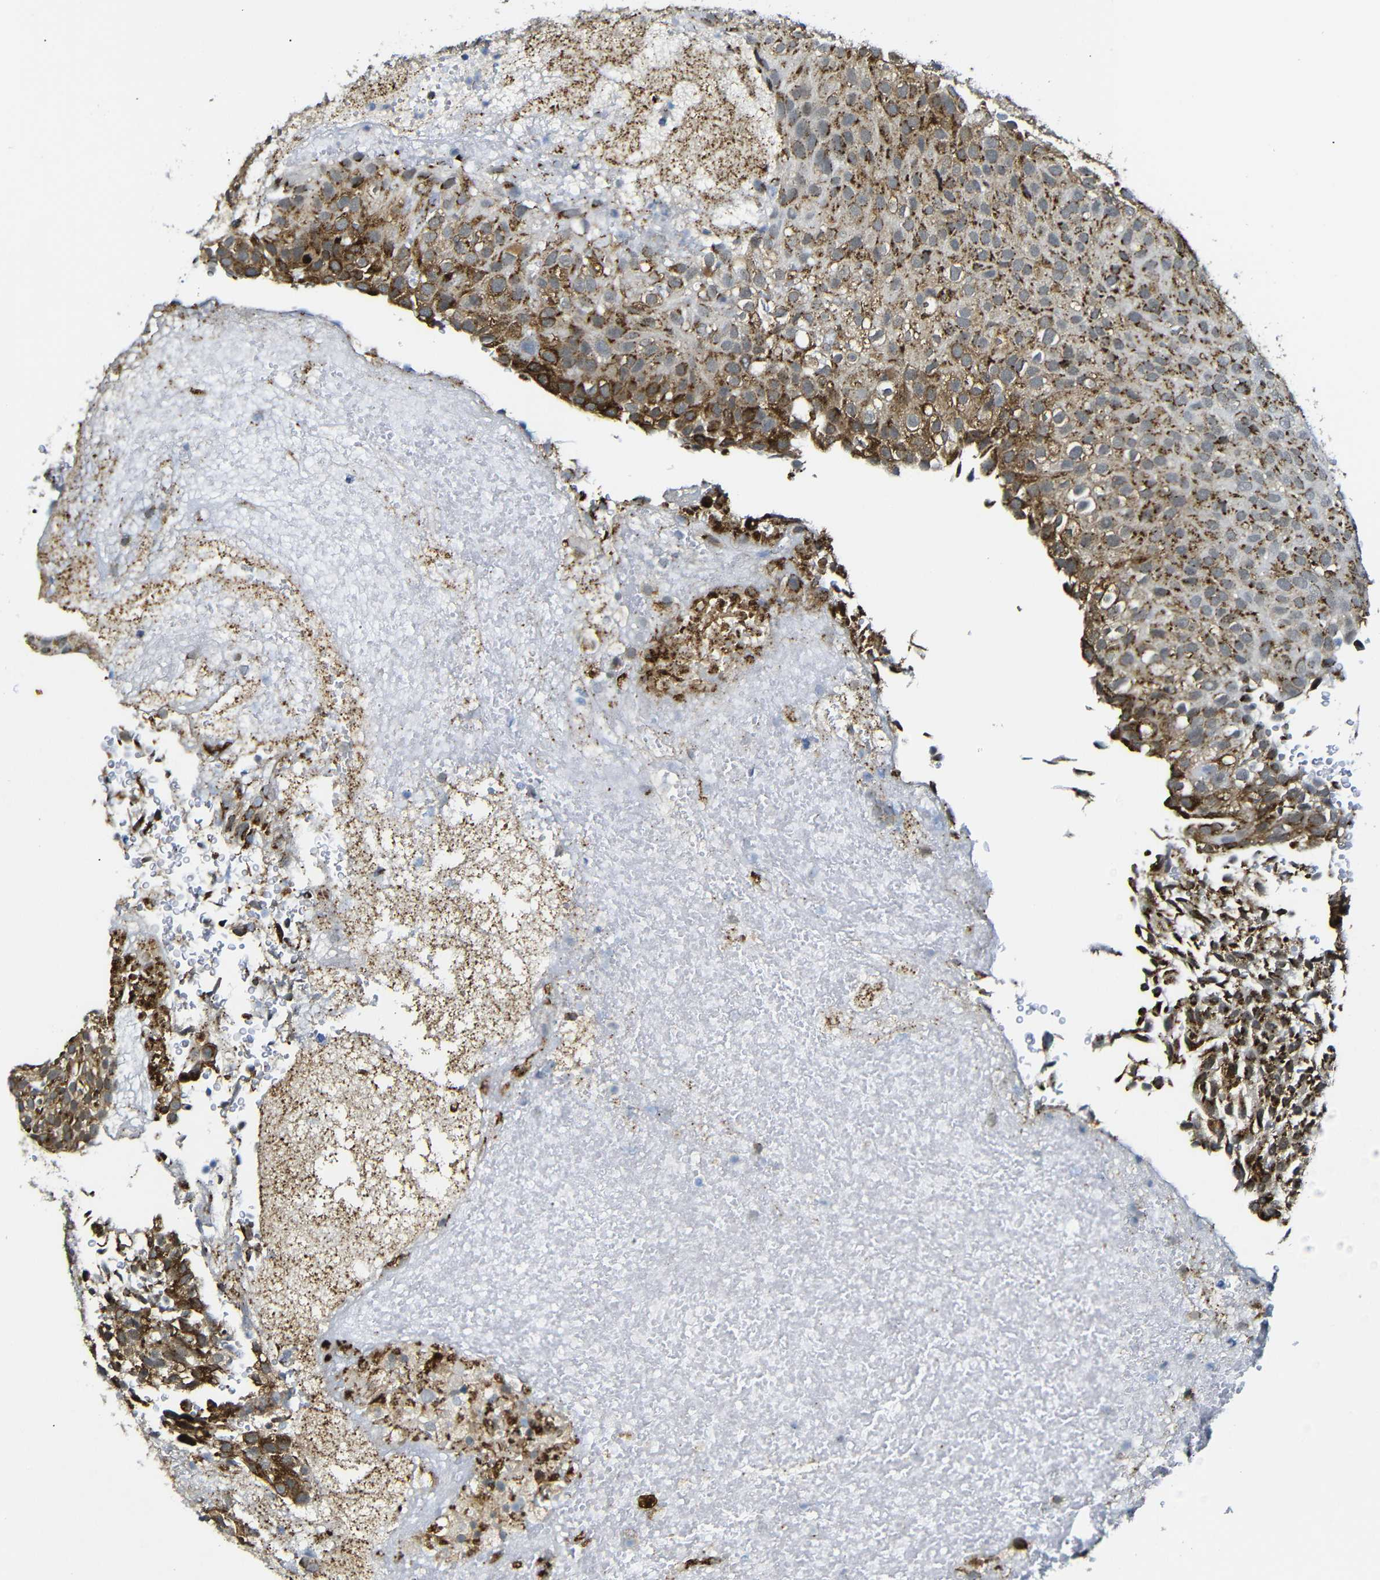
{"staining": {"intensity": "moderate", "quantity": ">75%", "location": "cytoplasmic/membranous"}, "tissue": "urothelial cancer", "cell_type": "Tumor cells", "image_type": "cancer", "snomed": [{"axis": "morphology", "description": "Urothelial carcinoma, Low grade"}, {"axis": "topography", "description": "Urinary bladder"}], "caption": "A micrograph showing moderate cytoplasmic/membranous expression in about >75% of tumor cells in urothelial carcinoma (low-grade), as visualized by brown immunohistochemical staining.", "gene": "TGOLN2", "patient": {"sex": "male", "age": 78}}